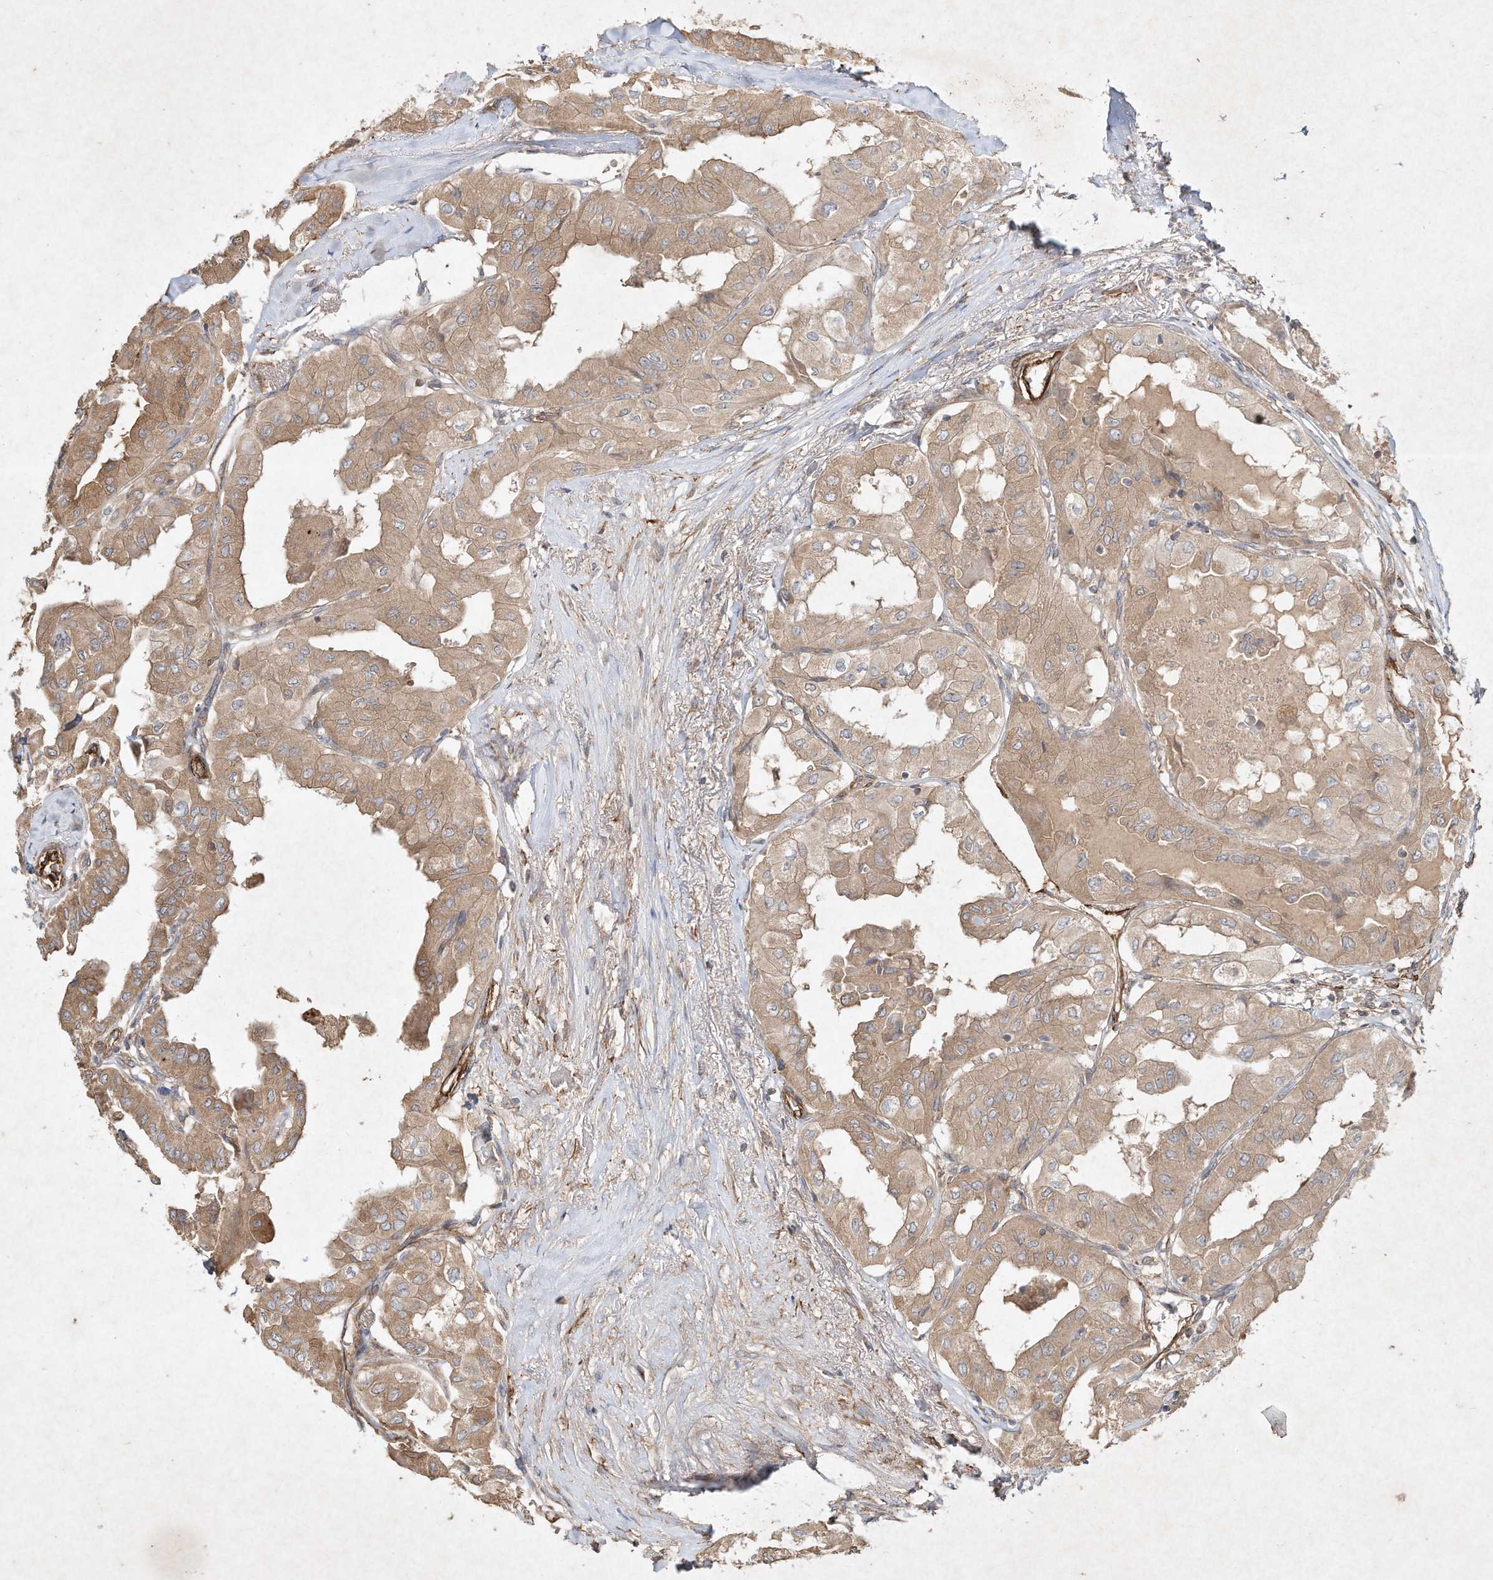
{"staining": {"intensity": "moderate", "quantity": ">75%", "location": "cytoplasmic/membranous"}, "tissue": "thyroid cancer", "cell_type": "Tumor cells", "image_type": "cancer", "snomed": [{"axis": "morphology", "description": "Papillary adenocarcinoma, NOS"}, {"axis": "topography", "description": "Thyroid gland"}], "caption": "High-magnification brightfield microscopy of thyroid cancer stained with DAB (3,3'-diaminobenzidine) (brown) and counterstained with hematoxylin (blue). tumor cells exhibit moderate cytoplasmic/membranous positivity is present in approximately>75% of cells. (DAB IHC with brightfield microscopy, high magnification).", "gene": "HTR5A", "patient": {"sex": "female", "age": 59}}